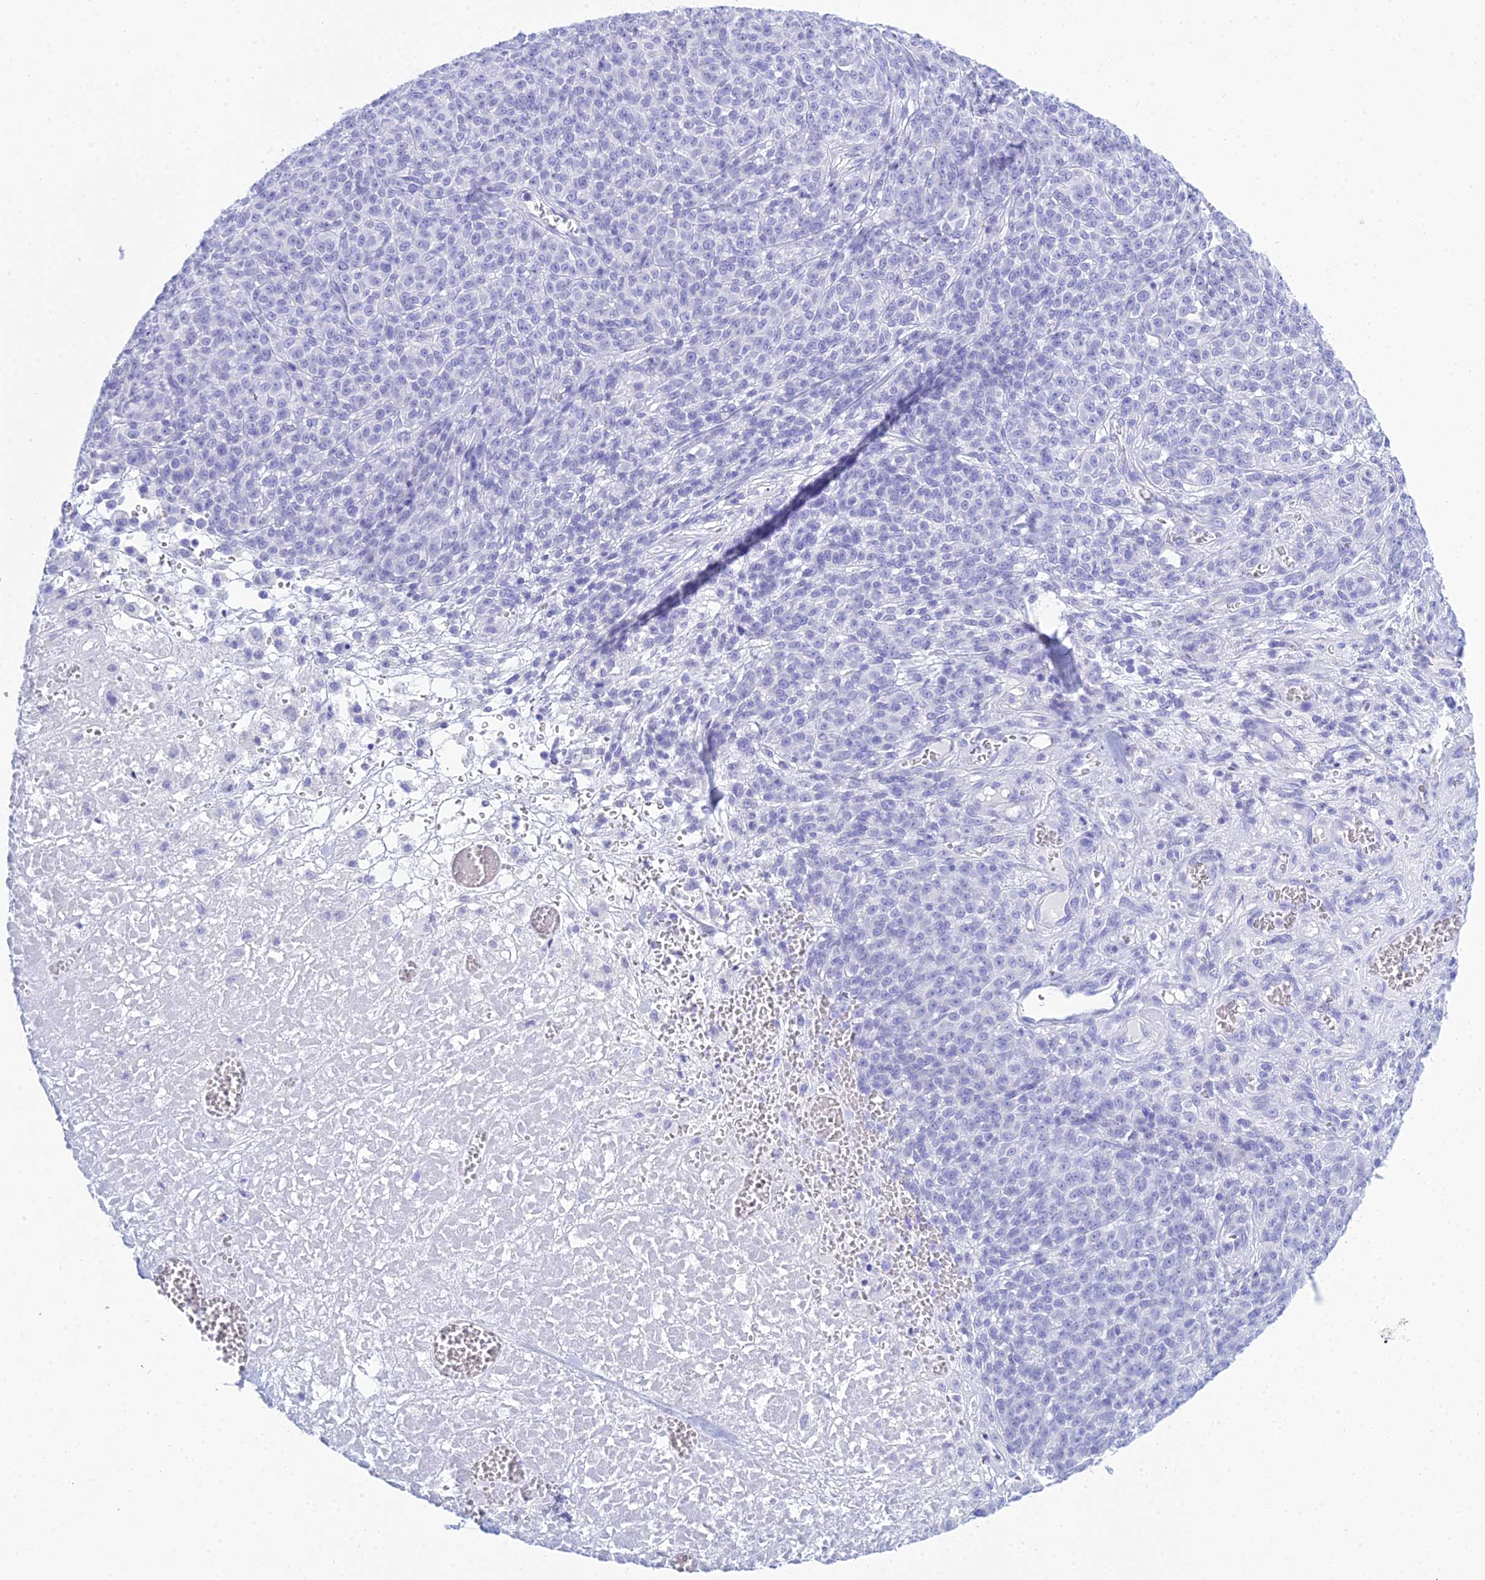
{"staining": {"intensity": "negative", "quantity": "none", "location": "none"}, "tissue": "melanoma", "cell_type": "Tumor cells", "image_type": "cancer", "snomed": [{"axis": "morphology", "description": "Normal tissue, NOS"}, {"axis": "morphology", "description": "Malignant melanoma, NOS"}, {"axis": "topography", "description": "Skin"}], "caption": "This is an IHC histopathology image of human malignant melanoma. There is no positivity in tumor cells.", "gene": "PATE4", "patient": {"sex": "female", "age": 34}}